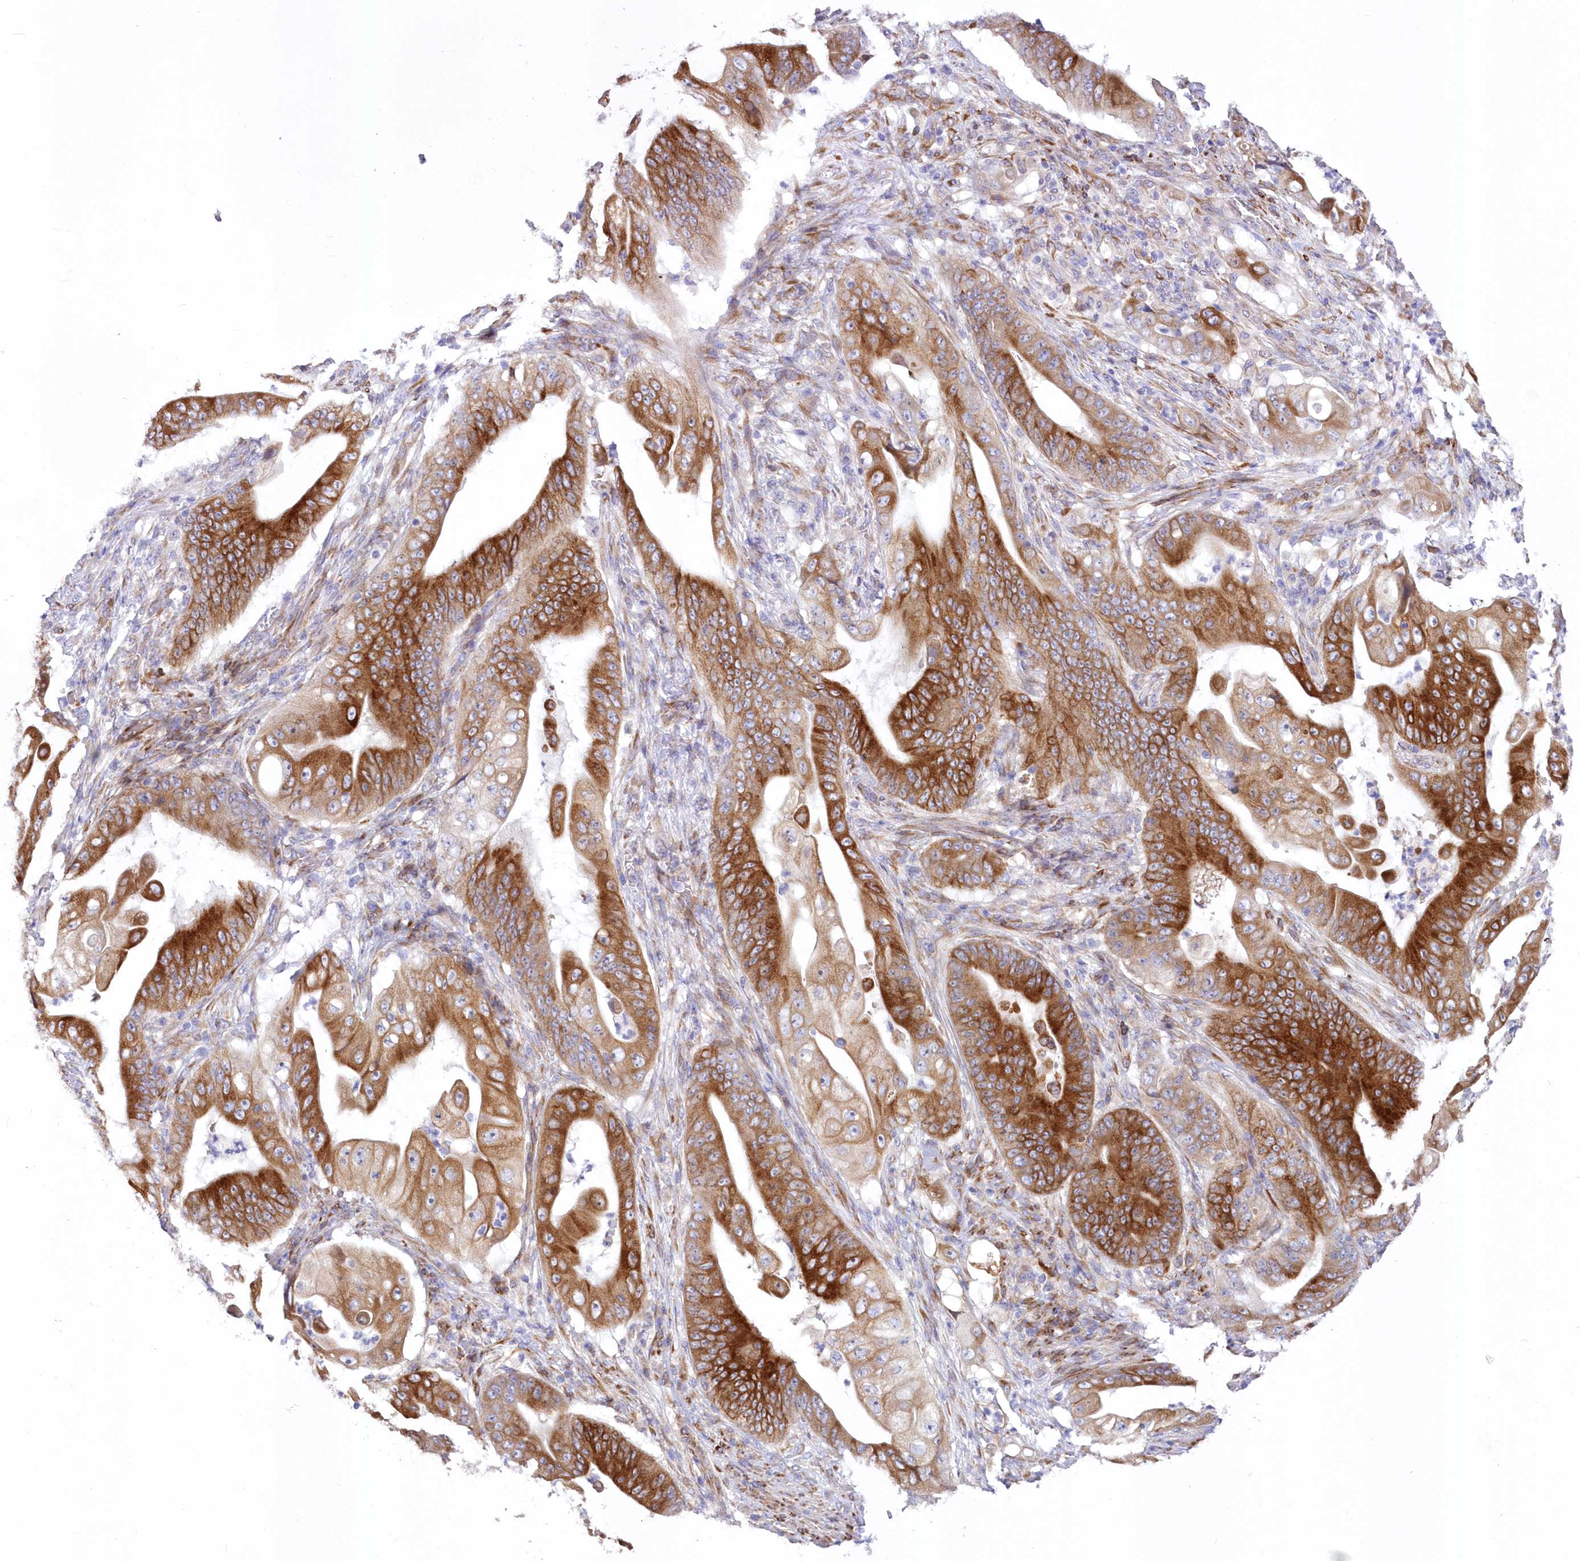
{"staining": {"intensity": "strong", "quantity": ">75%", "location": "cytoplasmic/membranous"}, "tissue": "stomach cancer", "cell_type": "Tumor cells", "image_type": "cancer", "snomed": [{"axis": "morphology", "description": "Adenocarcinoma, NOS"}, {"axis": "topography", "description": "Stomach"}], "caption": "DAB immunohistochemical staining of stomach cancer (adenocarcinoma) reveals strong cytoplasmic/membranous protein expression in approximately >75% of tumor cells. The staining was performed using DAB (3,3'-diaminobenzidine), with brown indicating positive protein expression. Nuclei are stained blue with hematoxylin.", "gene": "YTHDC2", "patient": {"sex": "female", "age": 73}}